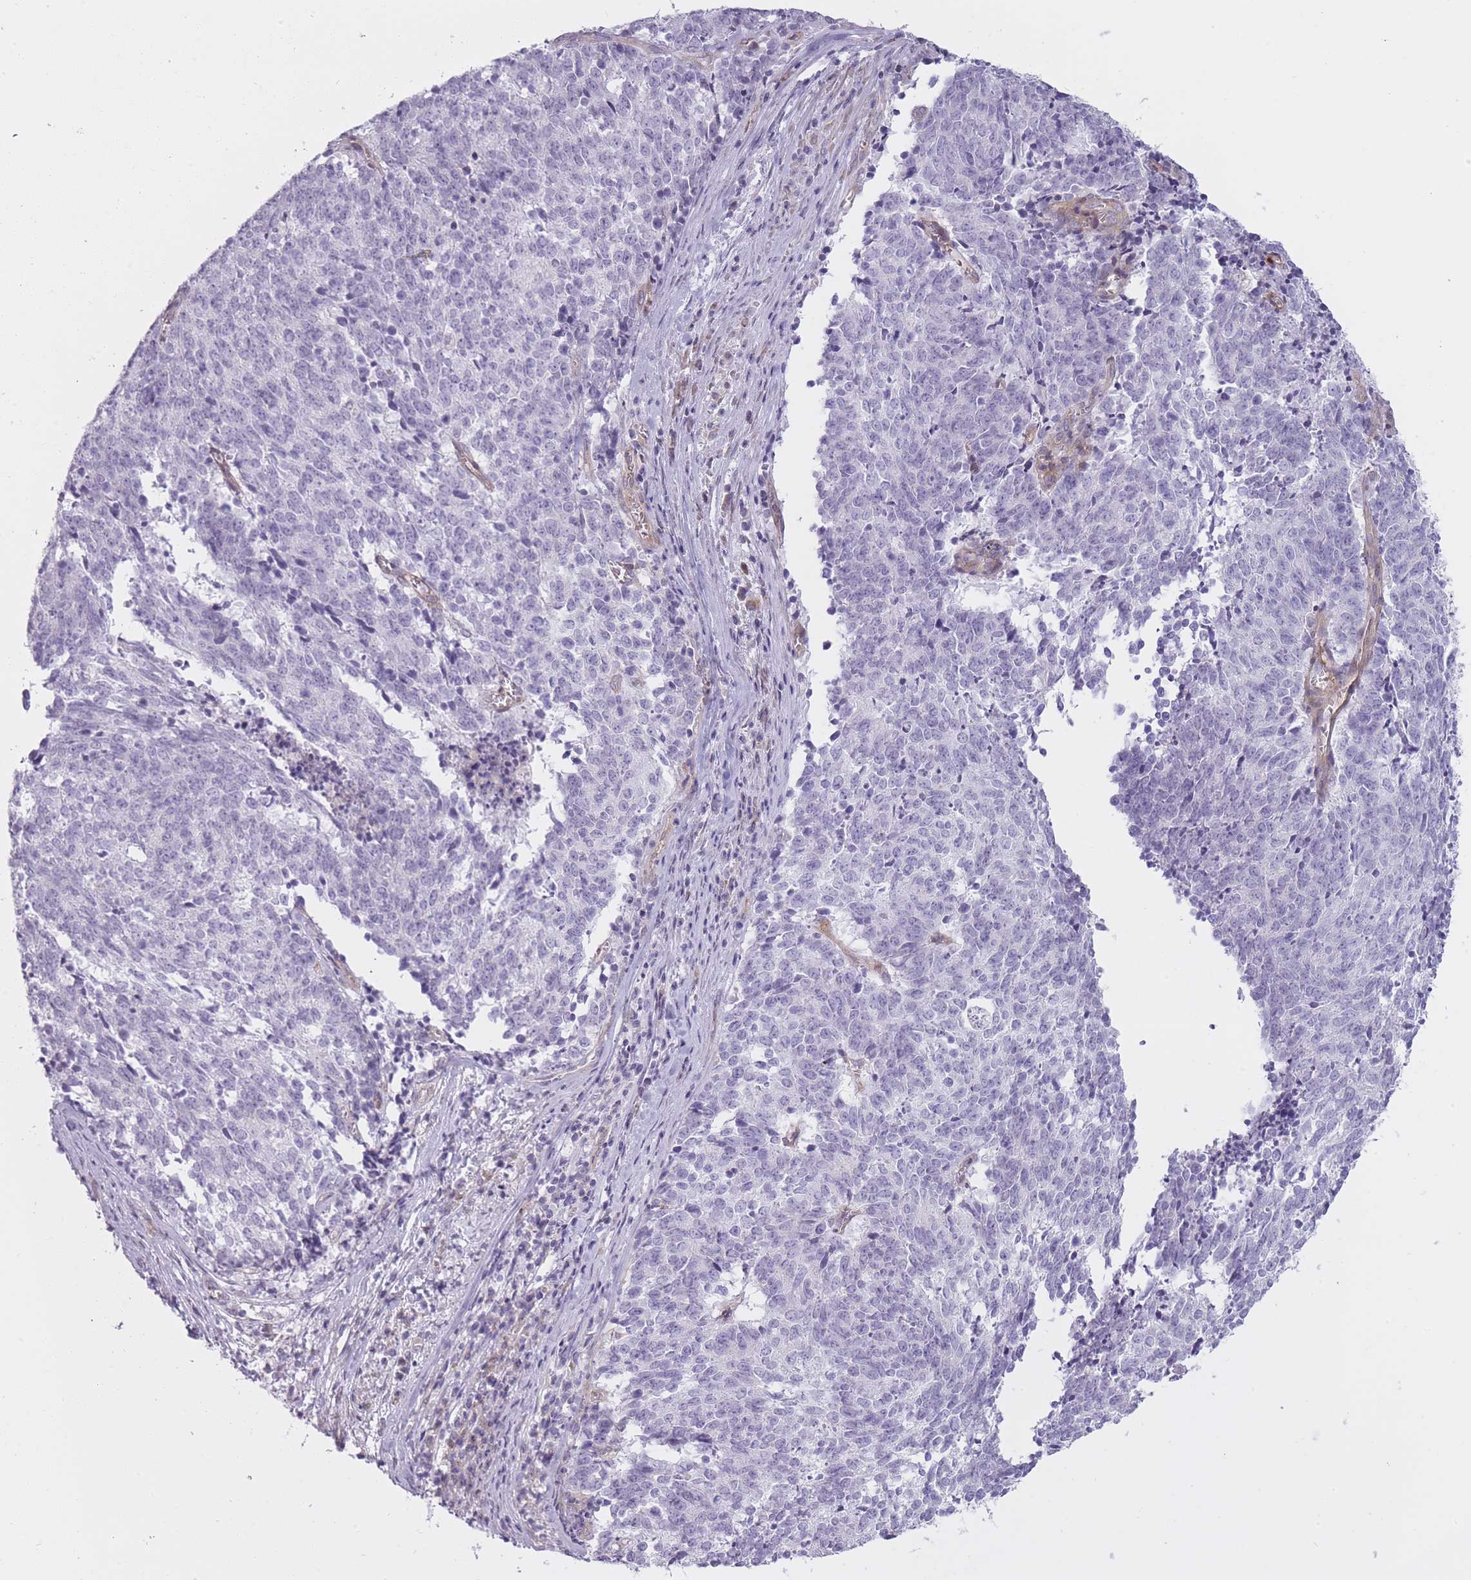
{"staining": {"intensity": "negative", "quantity": "none", "location": "none"}, "tissue": "cervical cancer", "cell_type": "Tumor cells", "image_type": "cancer", "snomed": [{"axis": "morphology", "description": "Squamous cell carcinoma, NOS"}, {"axis": "topography", "description": "Cervix"}], "caption": "Tumor cells are negative for protein expression in human squamous cell carcinoma (cervical).", "gene": "PGRMC2", "patient": {"sex": "female", "age": 29}}